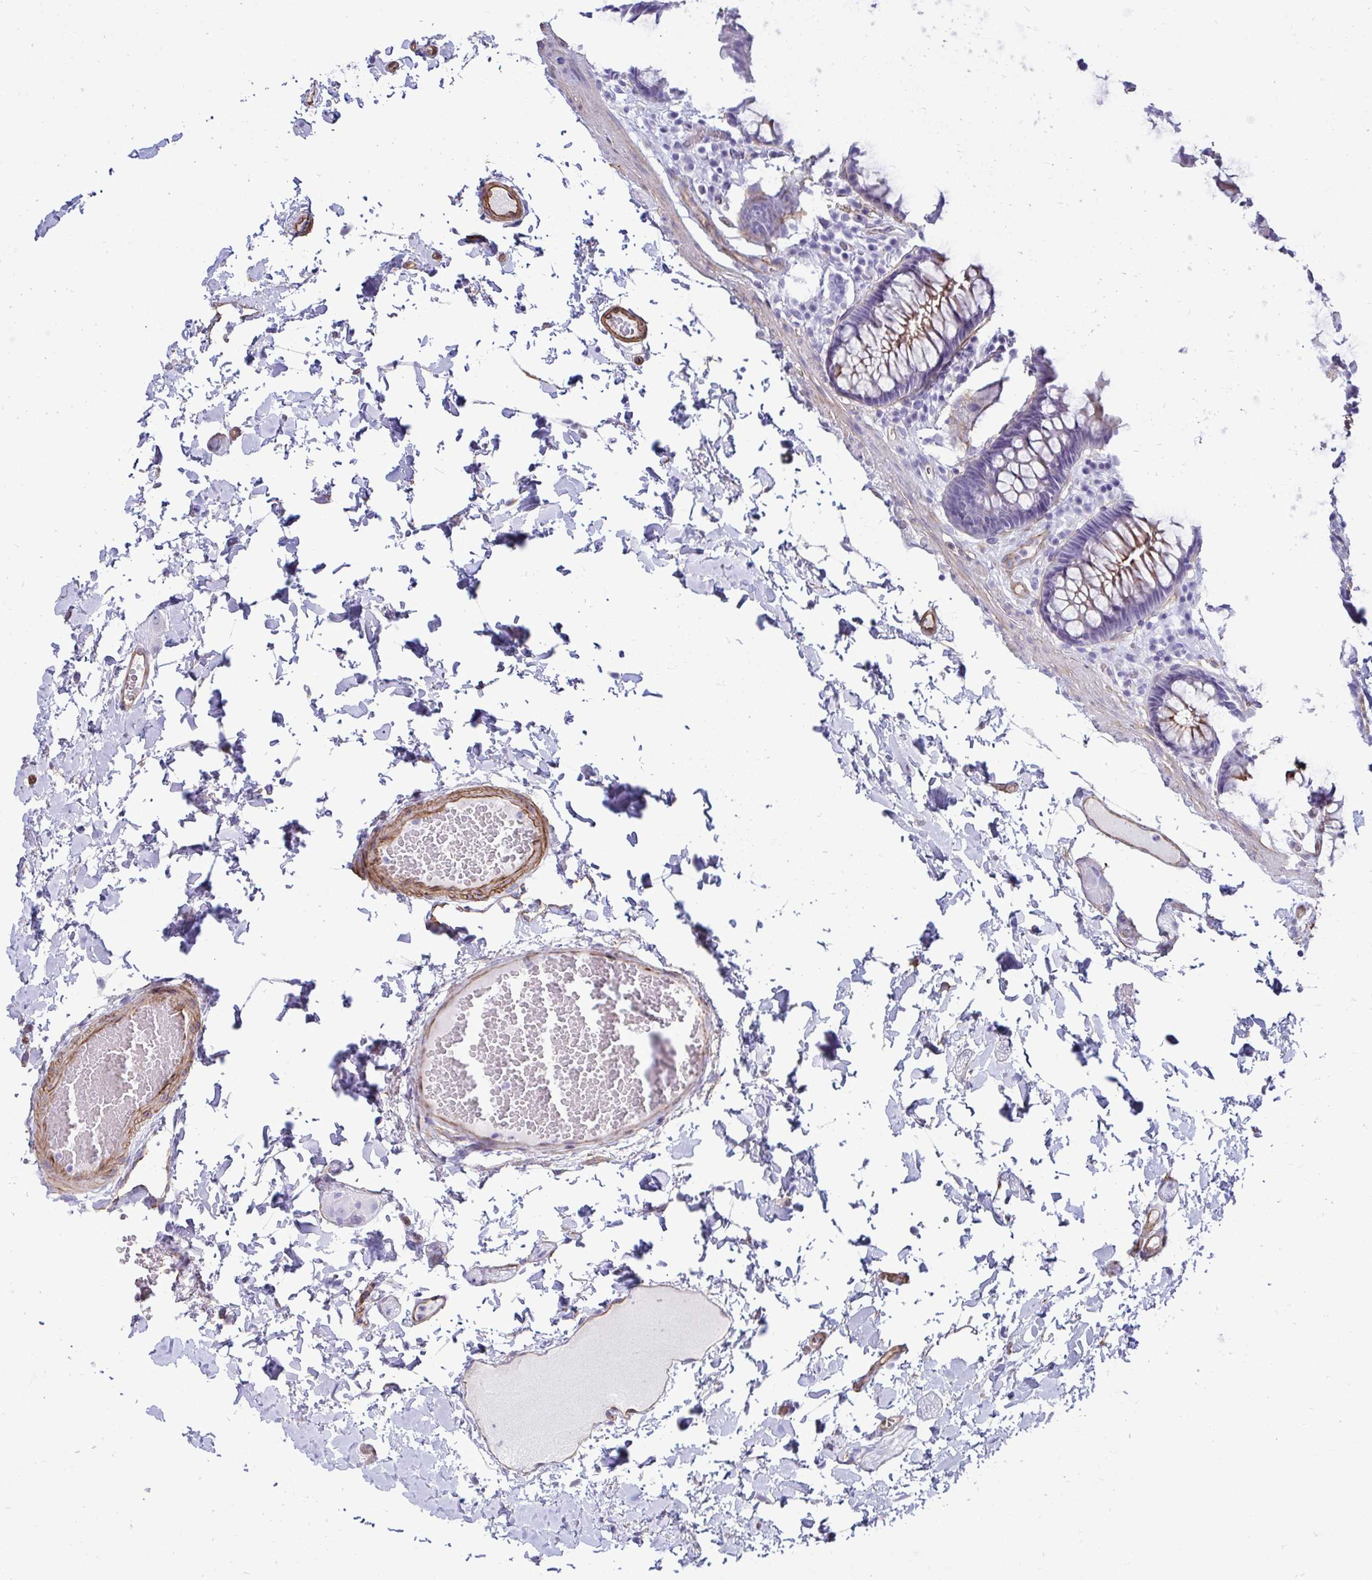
{"staining": {"intensity": "strong", "quantity": ">75%", "location": "cytoplasmic/membranous"}, "tissue": "colon", "cell_type": "Endothelial cells", "image_type": "normal", "snomed": [{"axis": "morphology", "description": "Normal tissue, NOS"}, {"axis": "topography", "description": "Colon"}, {"axis": "topography", "description": "Peripheral nerve tissue"}], "caption": "DAB (3,3'-diaminobenzidine) immunohistochemical staining of benign human colon demonstrates strong cytoplasmic/membranous protein positivity in approximately >75% of endothelial cells.", "gene": "UBL3", "patient": {"sex": "male", "age": 84}}